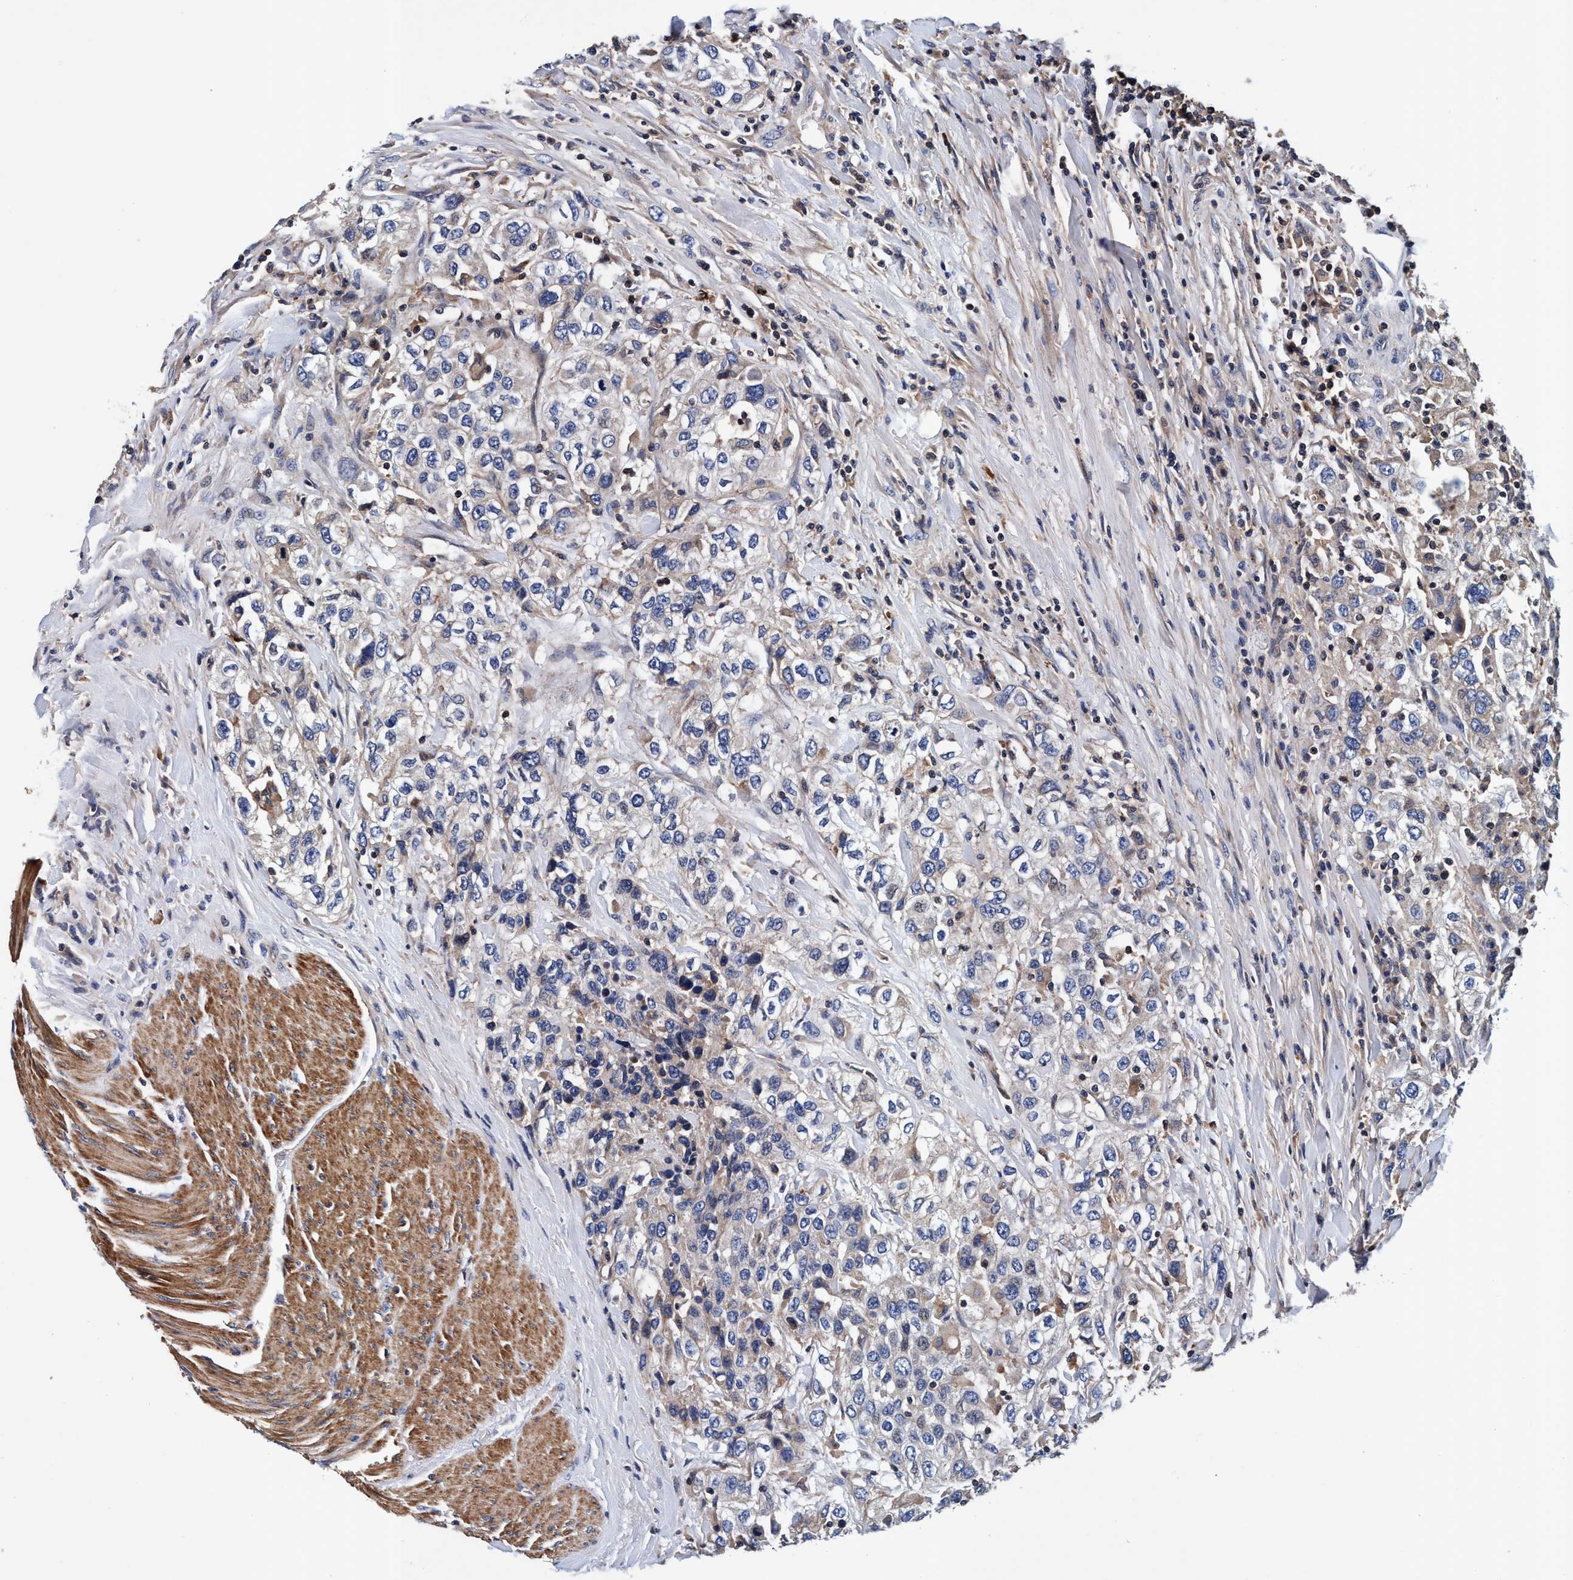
{"staining": {"intensity": "weak", "quantity": "<25%", "location": "cytoplasmic/membranous"}, "tissue": "urothelial cancer", "cell_type": "Tumor cells", "image_type": "cancer", "snomed": [{"axis": "morphology", "description": "Urothelial carcinoma, High grade"}, {"axis": "topography", "description": "Urinary bladder"}], "caption": "Urothelial cancer was stained to show a protein in brown. There is no significant positivity in tumor cells.", "gene": "RNF208", "patient": {"sex": "female", "age": 80}}